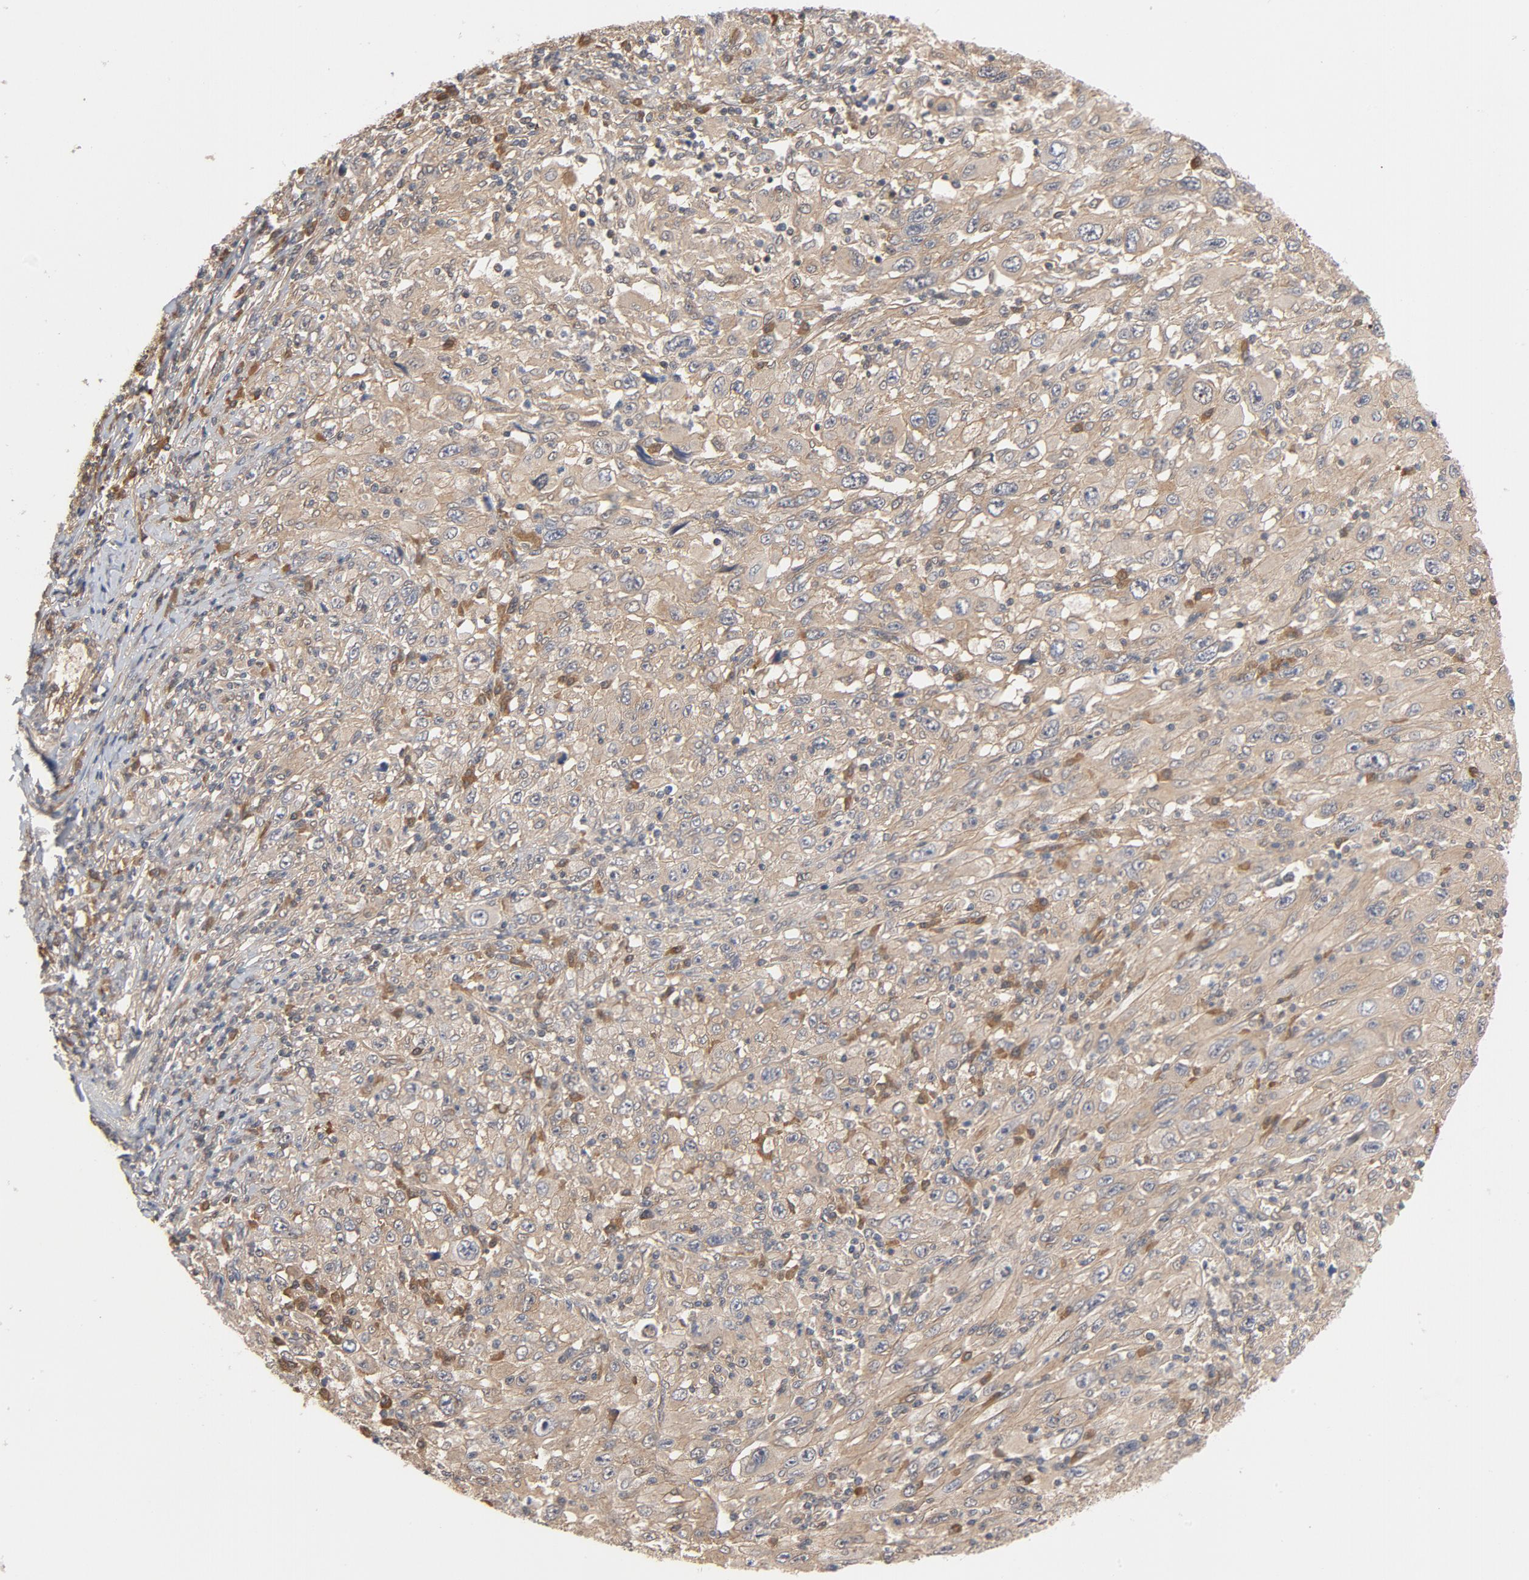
{"staining": {"intensity": "negative", "quantity": "none", "location": "none"}, "tissue": "melanoma", "cell_type": "Tumor cells", "image_type": "cancer", "snomed": [{"axis": "morphology", "description": "Malignant melanoma, Metastatic site"}, {"axis": "topography", "description": "Skin"}], "caption": "IHC image of melanoma stained for a protein (brown), which shows no staining in tumor cells.", "gene": "PITPNM2", "patient": {"sex": "female", "age": 56}}